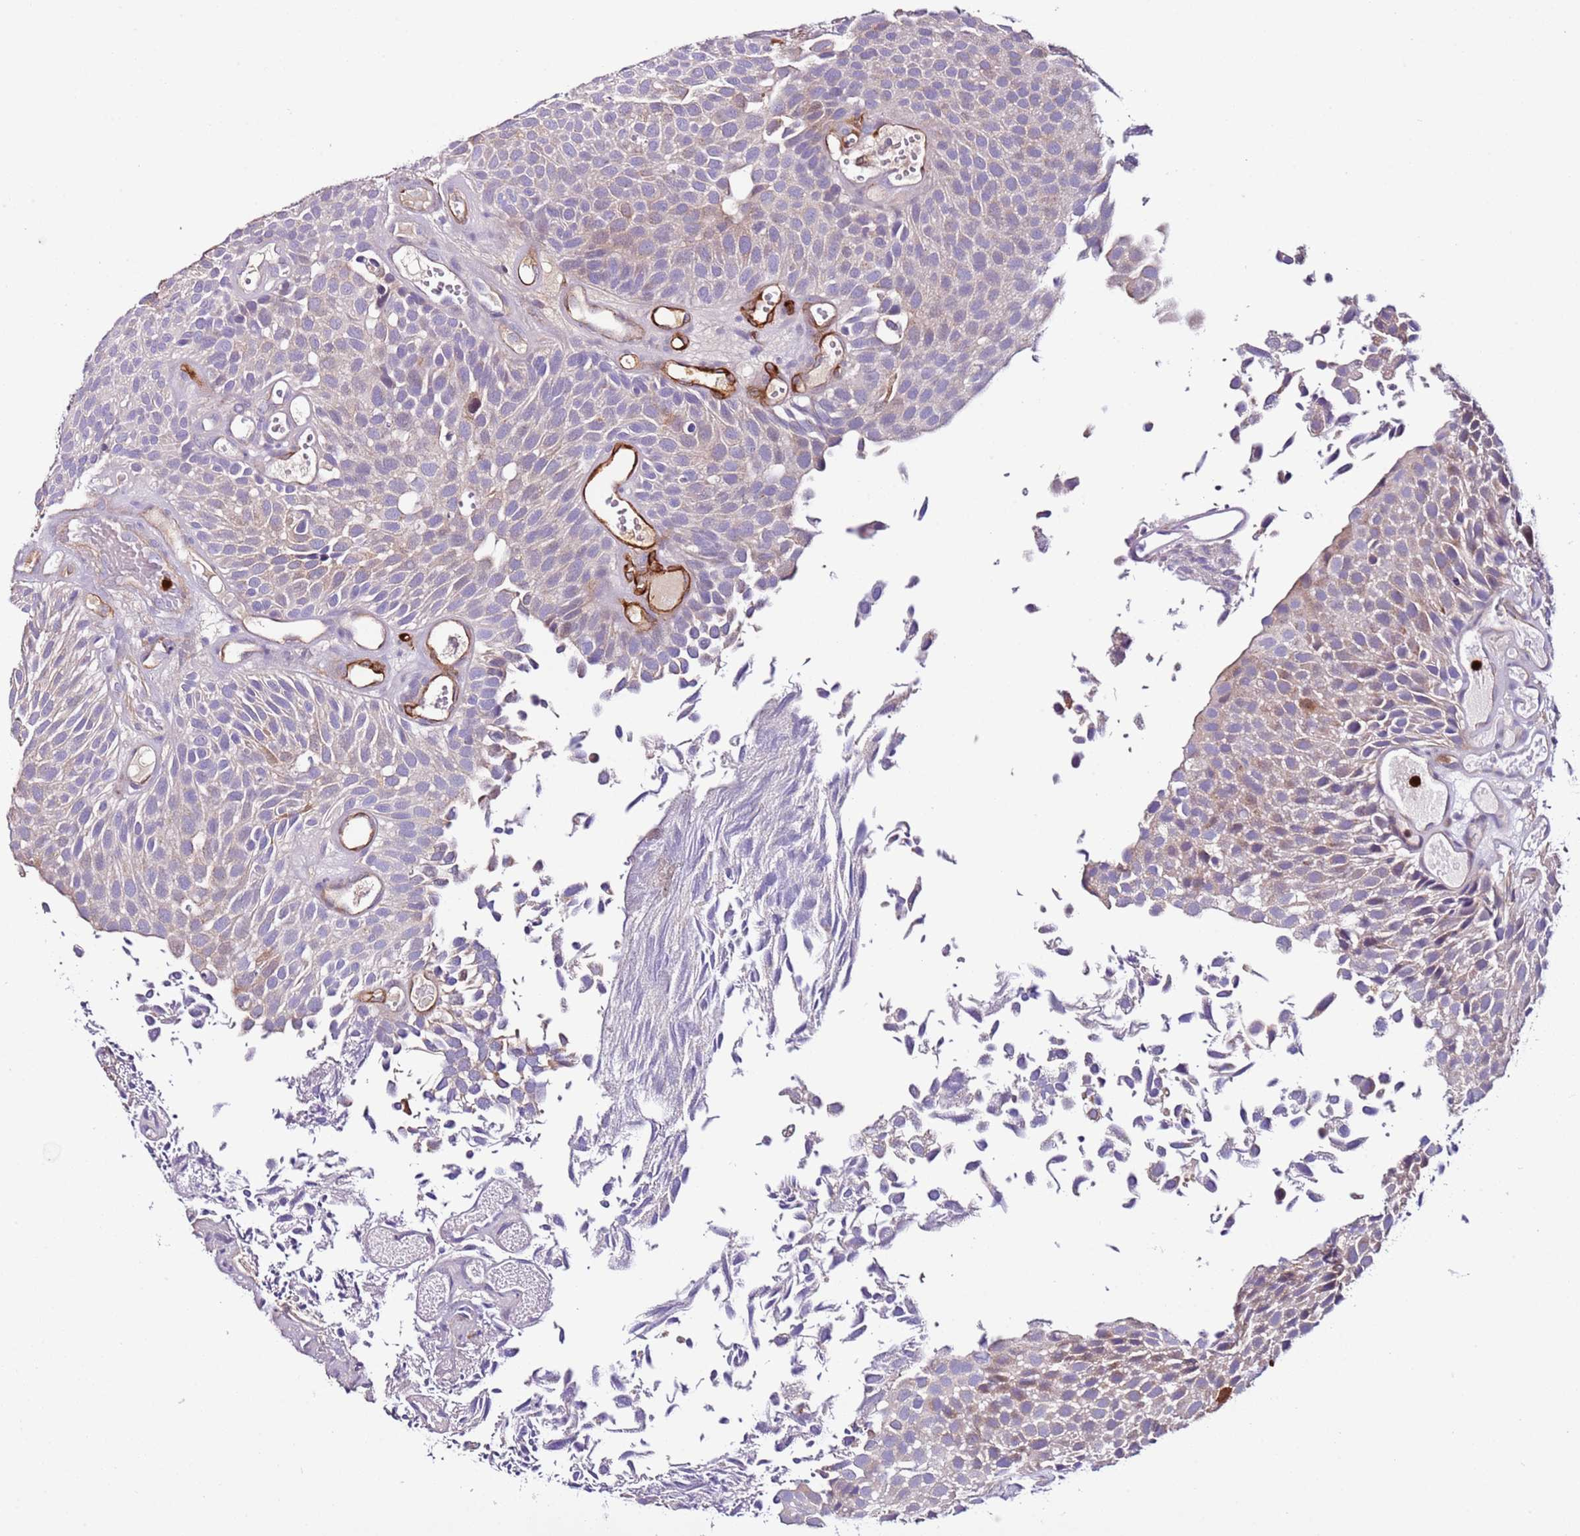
{"staining": {"intensity": "weak", "quantity": "<25%", "location": "cytoplasmic/membranous"}, "tissue": "urothelial cancer", "cell_type": "Tumor cells", "image_type": "cancer", "snomed": [{"axis": "morphology", "description": "Urothelial carcinoma, Low grade"}, {"axis": "topography", "description": "Urinary bladder"}], "caption": "Immunohistochemical staining of human urothelial carcinoma (low-grade) demonstrates no significant positivity in tumor cells. Nuclei are stained in blue.", "gene": "FAM174C", "patient": {"sex": "male", "age": 89}}